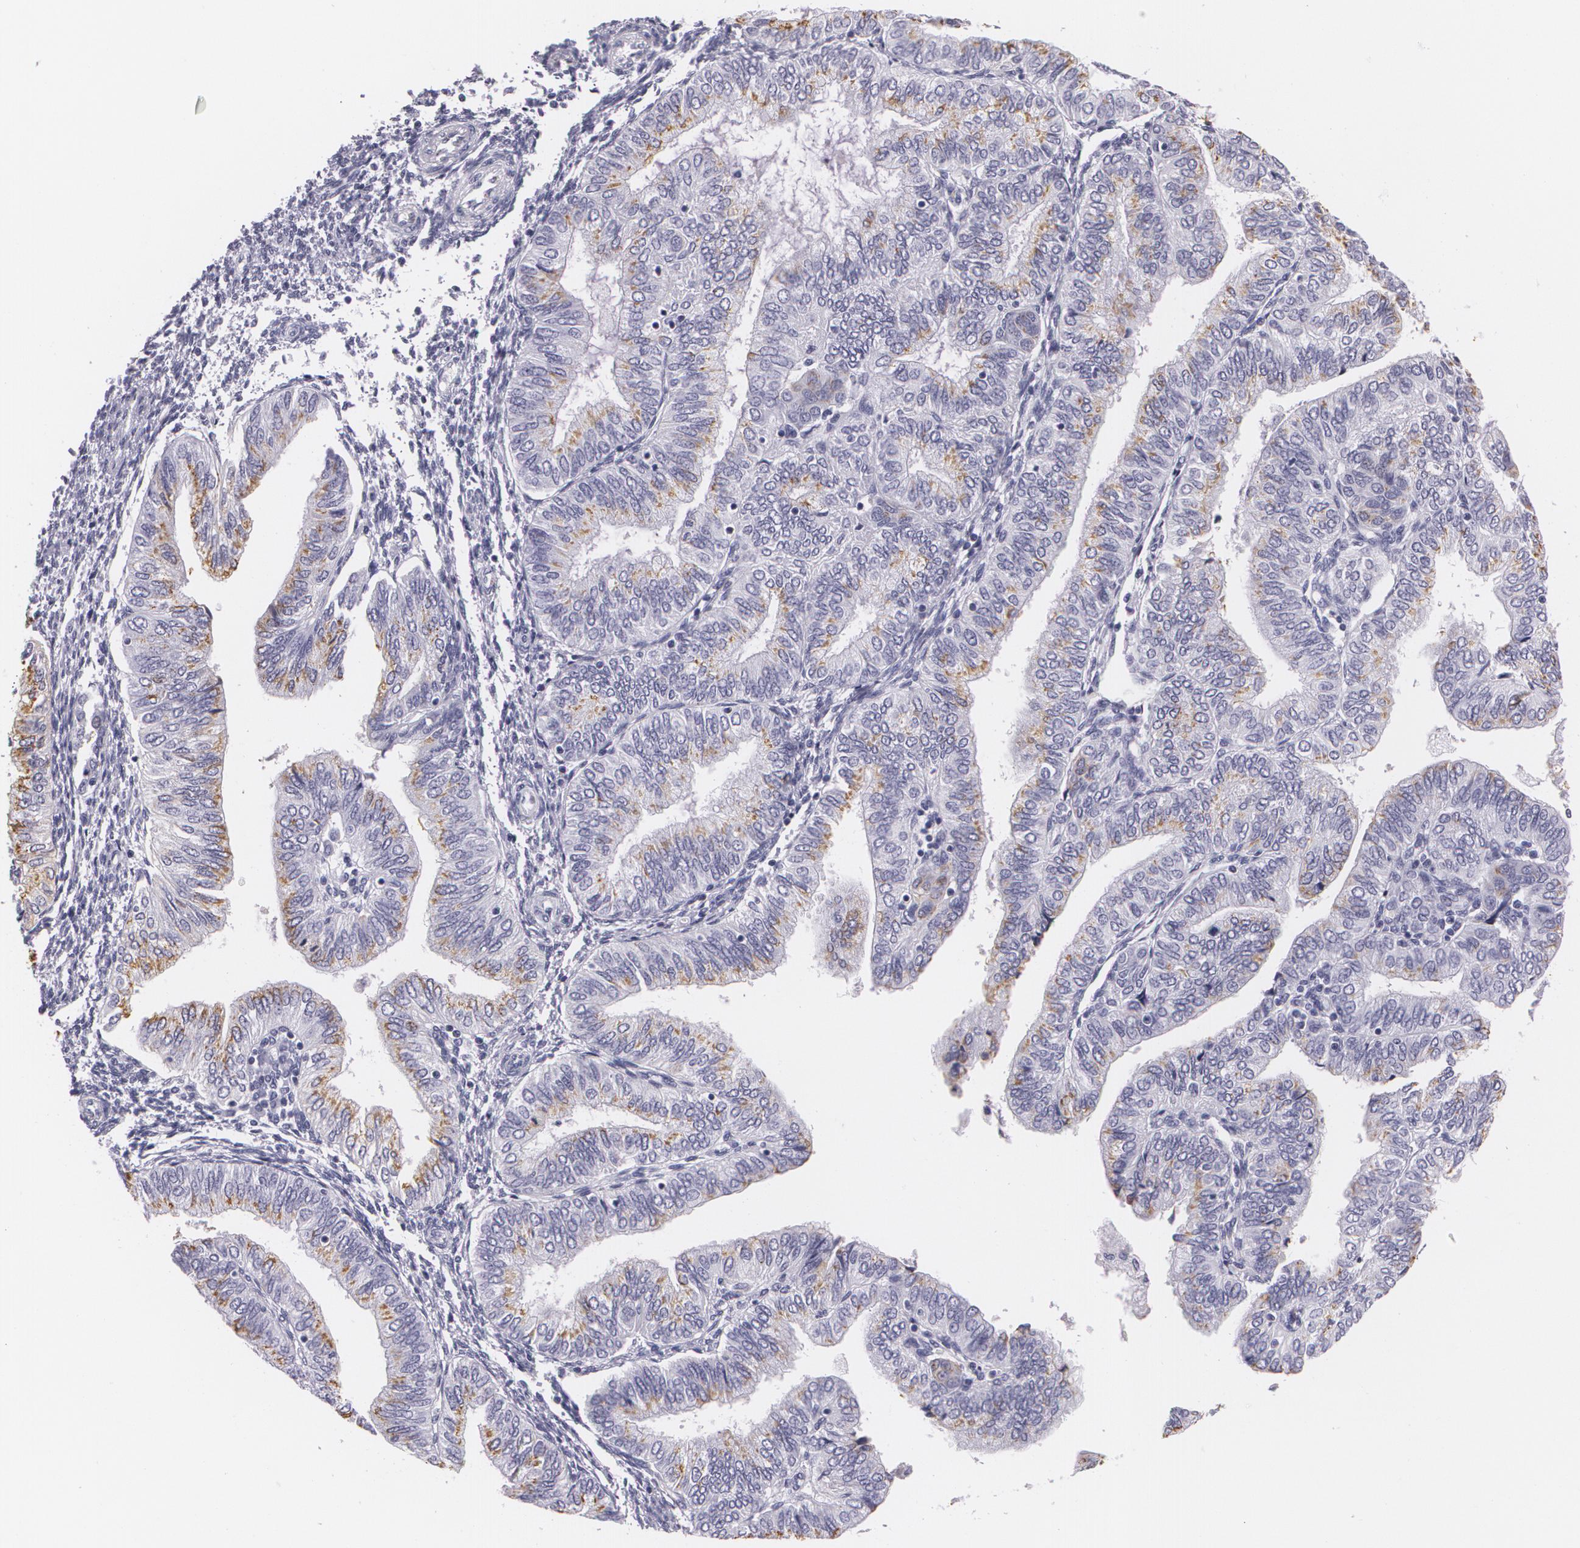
{"staining": {"intensity": "moderate", "quantity": "25%-75%", "location": "cytoplasmic/membranous"}, "tissue": "endometrial cancer", "cell_type": "Tumor cells", "image_type": "cancer", "snomed": [{"axis": "morphology", "description": "Adenocarcinoma, NOS"}, {"axis": "topography", "description": "Endometrium"}], "caption": "An image of human adenocarcinoma (endometrial) stained for a protein exhibits moderate cytoplasmic/membranous brown staining in tumor cells.", "gene": "DLG4", "patient": {"sex": "female", "age": 51}}